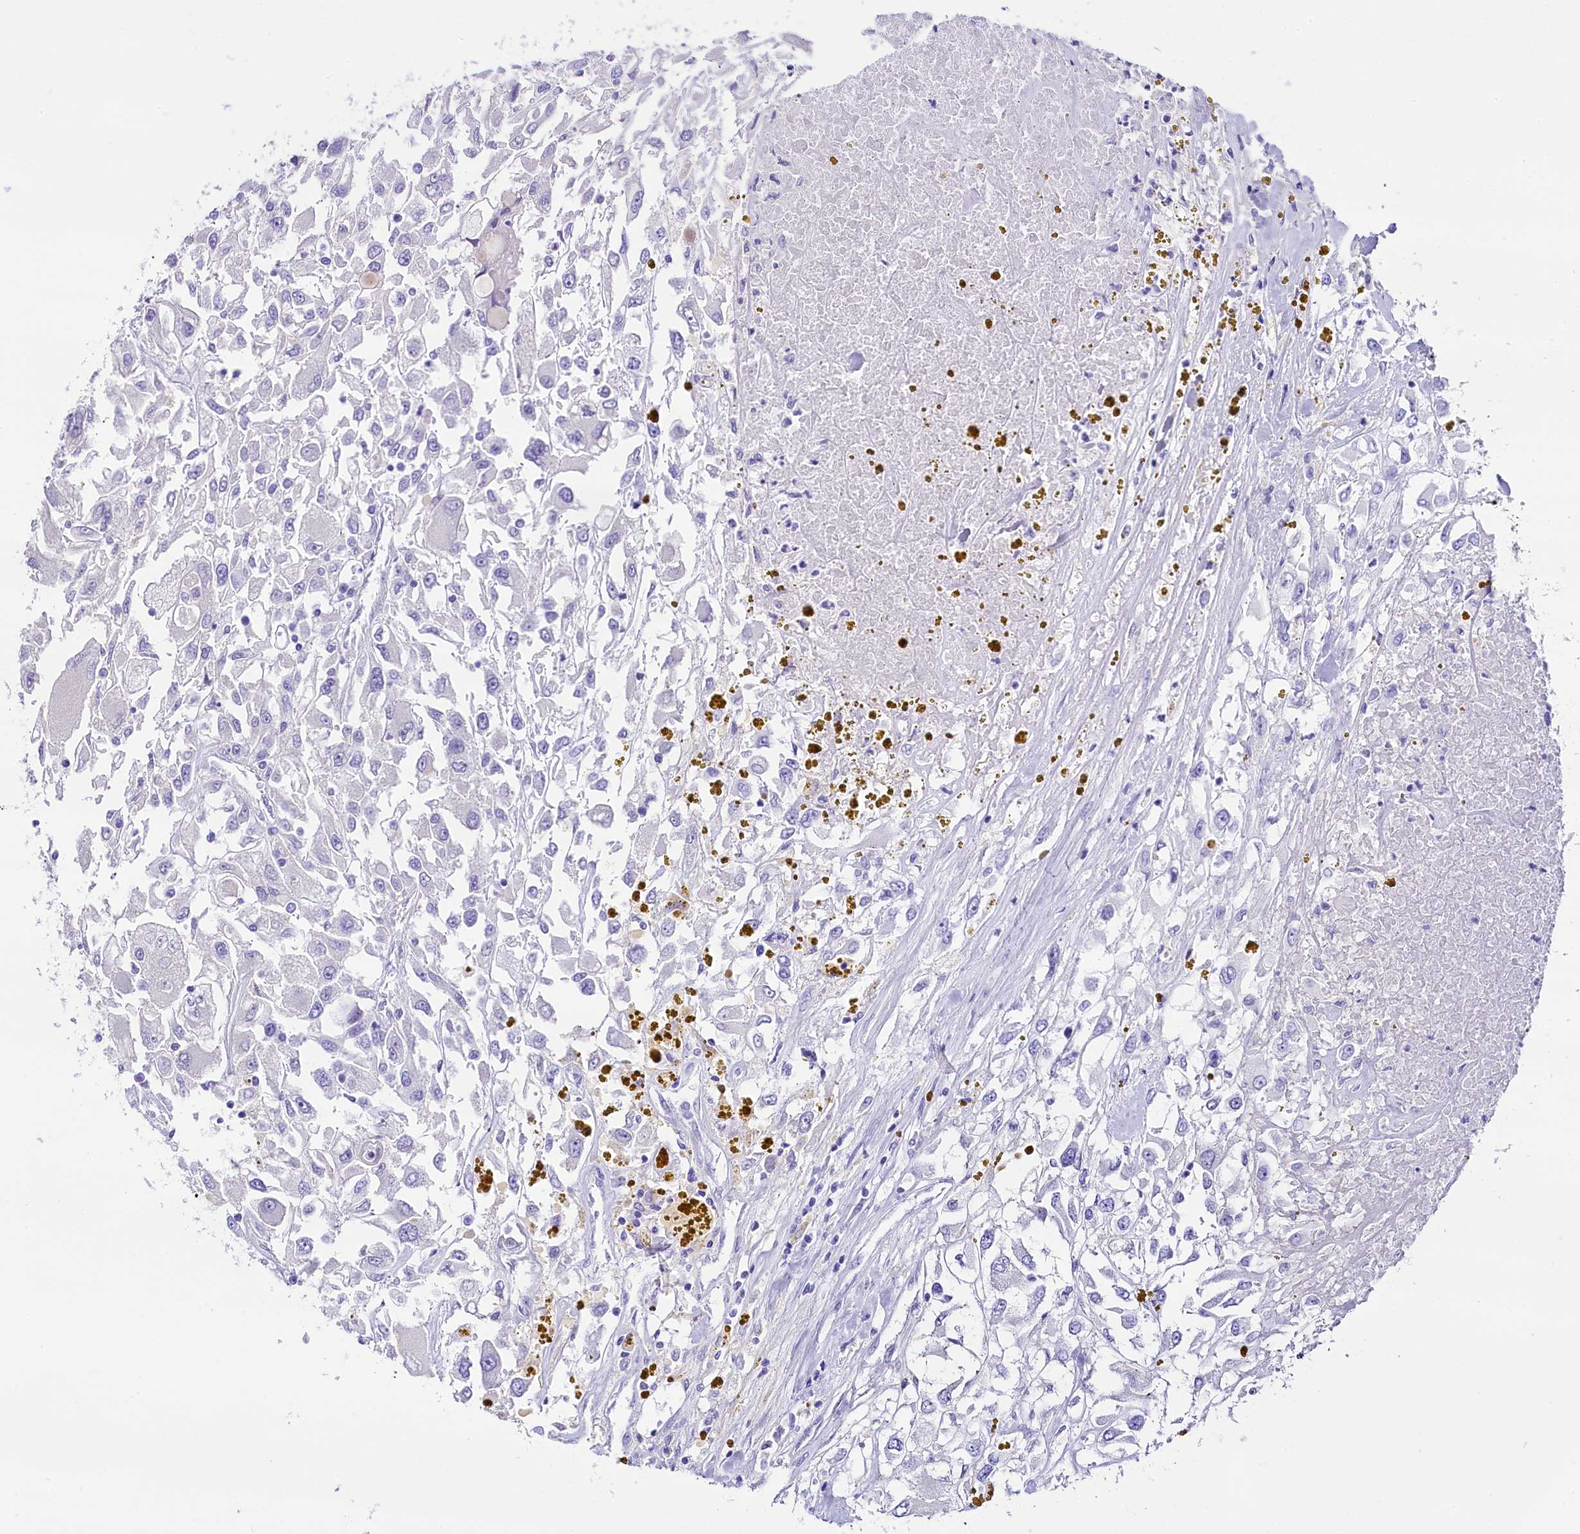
{"staining": {"intensity": "negative", "quantity": "none", "location": "none"}, "tissue": "renal cancer", "cell_type": "Tumor cells", "image_type": "cancer", "snomed": [{"axis": "morphology", "description": "Adenocarcinoma, NOS"}, {"axis": "topography", "description": "Kidney"}], "caption": "Immunohistochemical staining of renal adenocarcinoma exhibits no significant positivity in tumor cells.", "gene": "SKIDA1", "patient": {"sex": "female", "age": 52}}